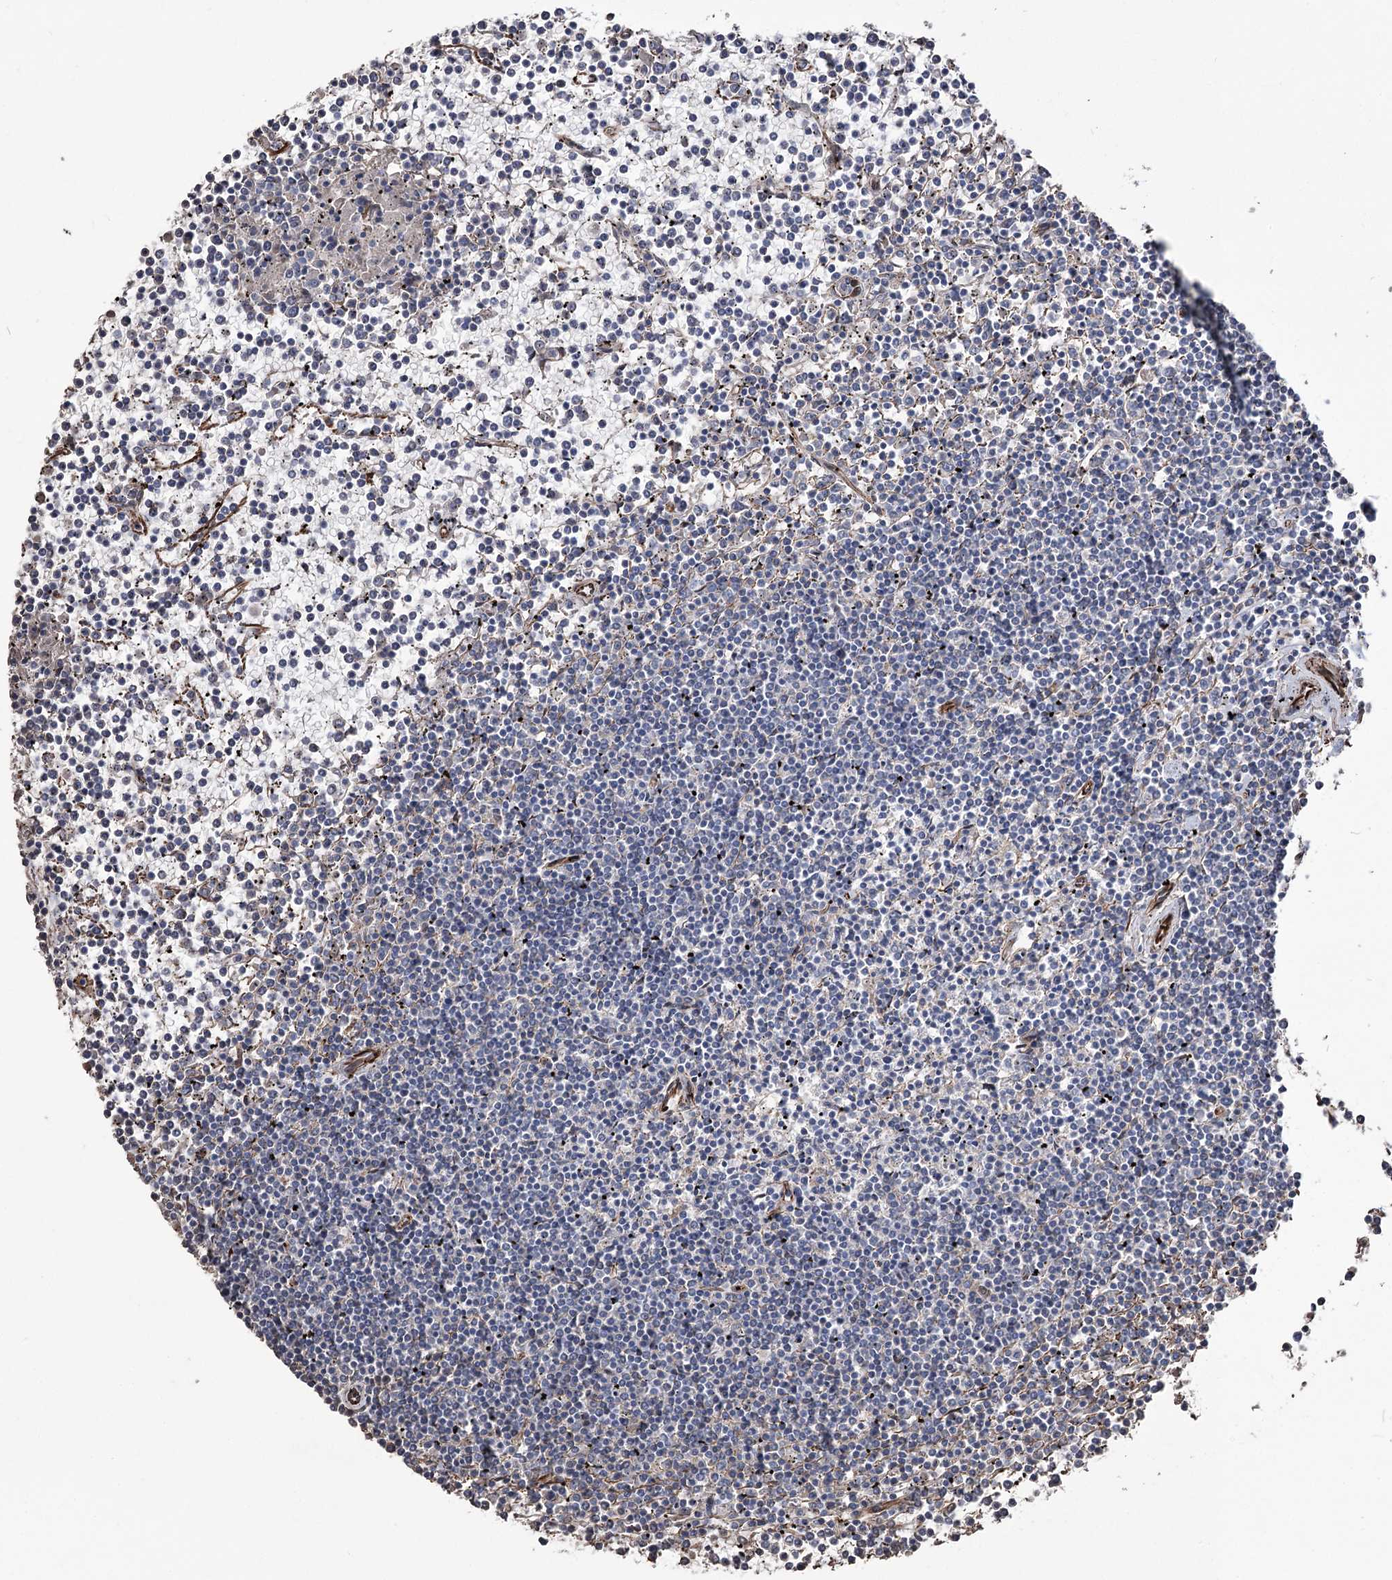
{"staining": {"intensity": "negative", "quantity": "none", "location": "none"}, "tissue": "lymphoma", "cell_type": "Tumor cells", "image_type": "cancer", "snomed": [{"axis": "morphology", "description": "Malignant lymphoma, non-Hodgkin's type, Low grade"}, {"axis": "topography", "description": "Spleen"}], "caption": "Immunohistochemistry micrograph of neoplastic tissue: human malignant lymphoma, non-Hodgkin's type (low-grade) stained with DAB (3,3'-diaminobenzidine) displays no significant protein positivity in tumor cells.", "gene": "ARHGAP20", "patient": {"sex": "female", "age": 19}}